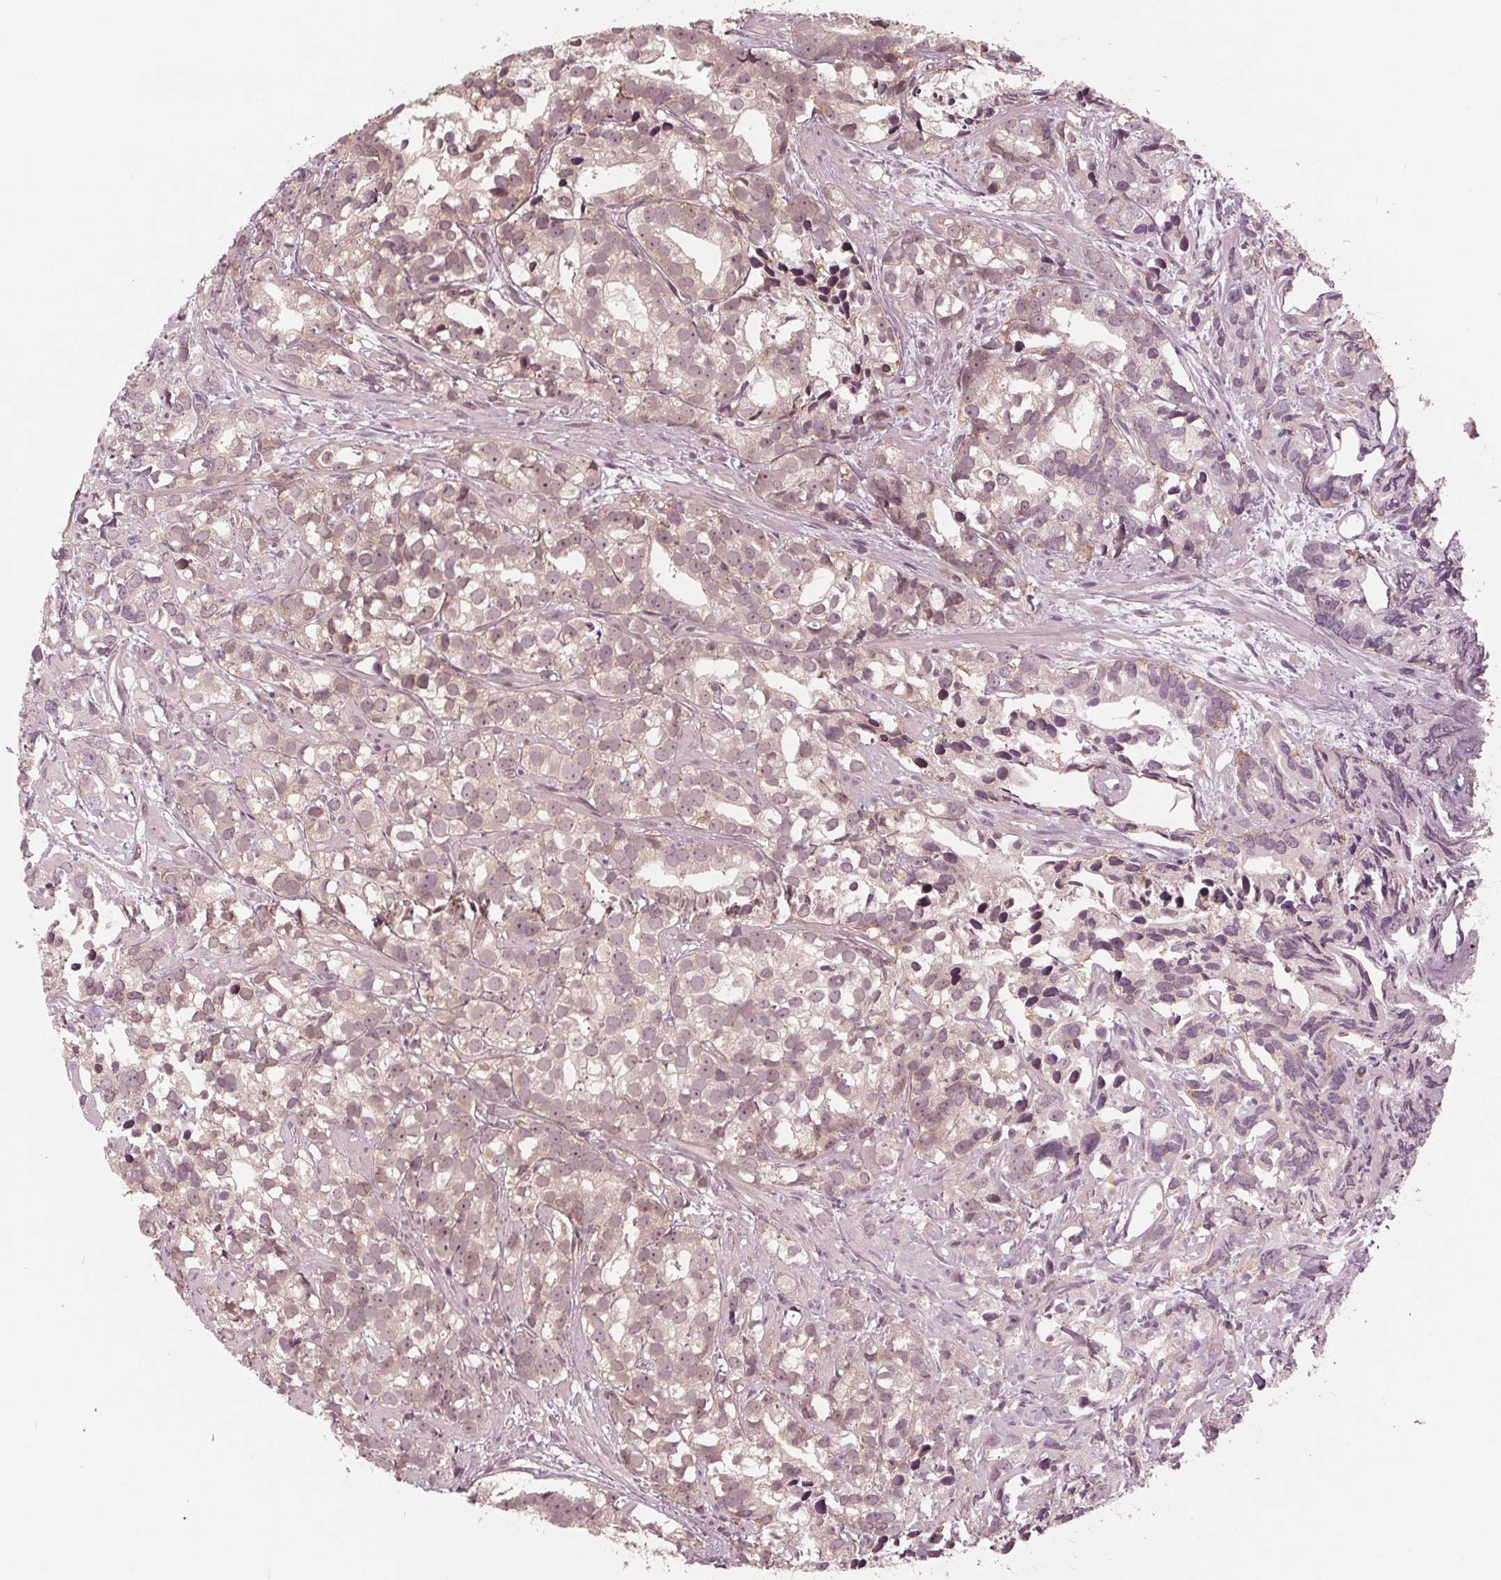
{"staining": {"intensity": "weak", "quantity": "<25%", "location": "nuclear"}, "tissue": "prostate cancer", "cell_type": "Tumor cells", "image_type": "cancer", "snomed": [{"axis": "morphology", "description": "Adenocarcinoma, High grade"}, {"axis": "topography", "description": "Prostate"}], "caption": "The image shows no staining of tumor cells in prostate adenocarcinoma (high-grade).", "gene": "ZNF471", "patient": {"sex": "male", "age": 79}}